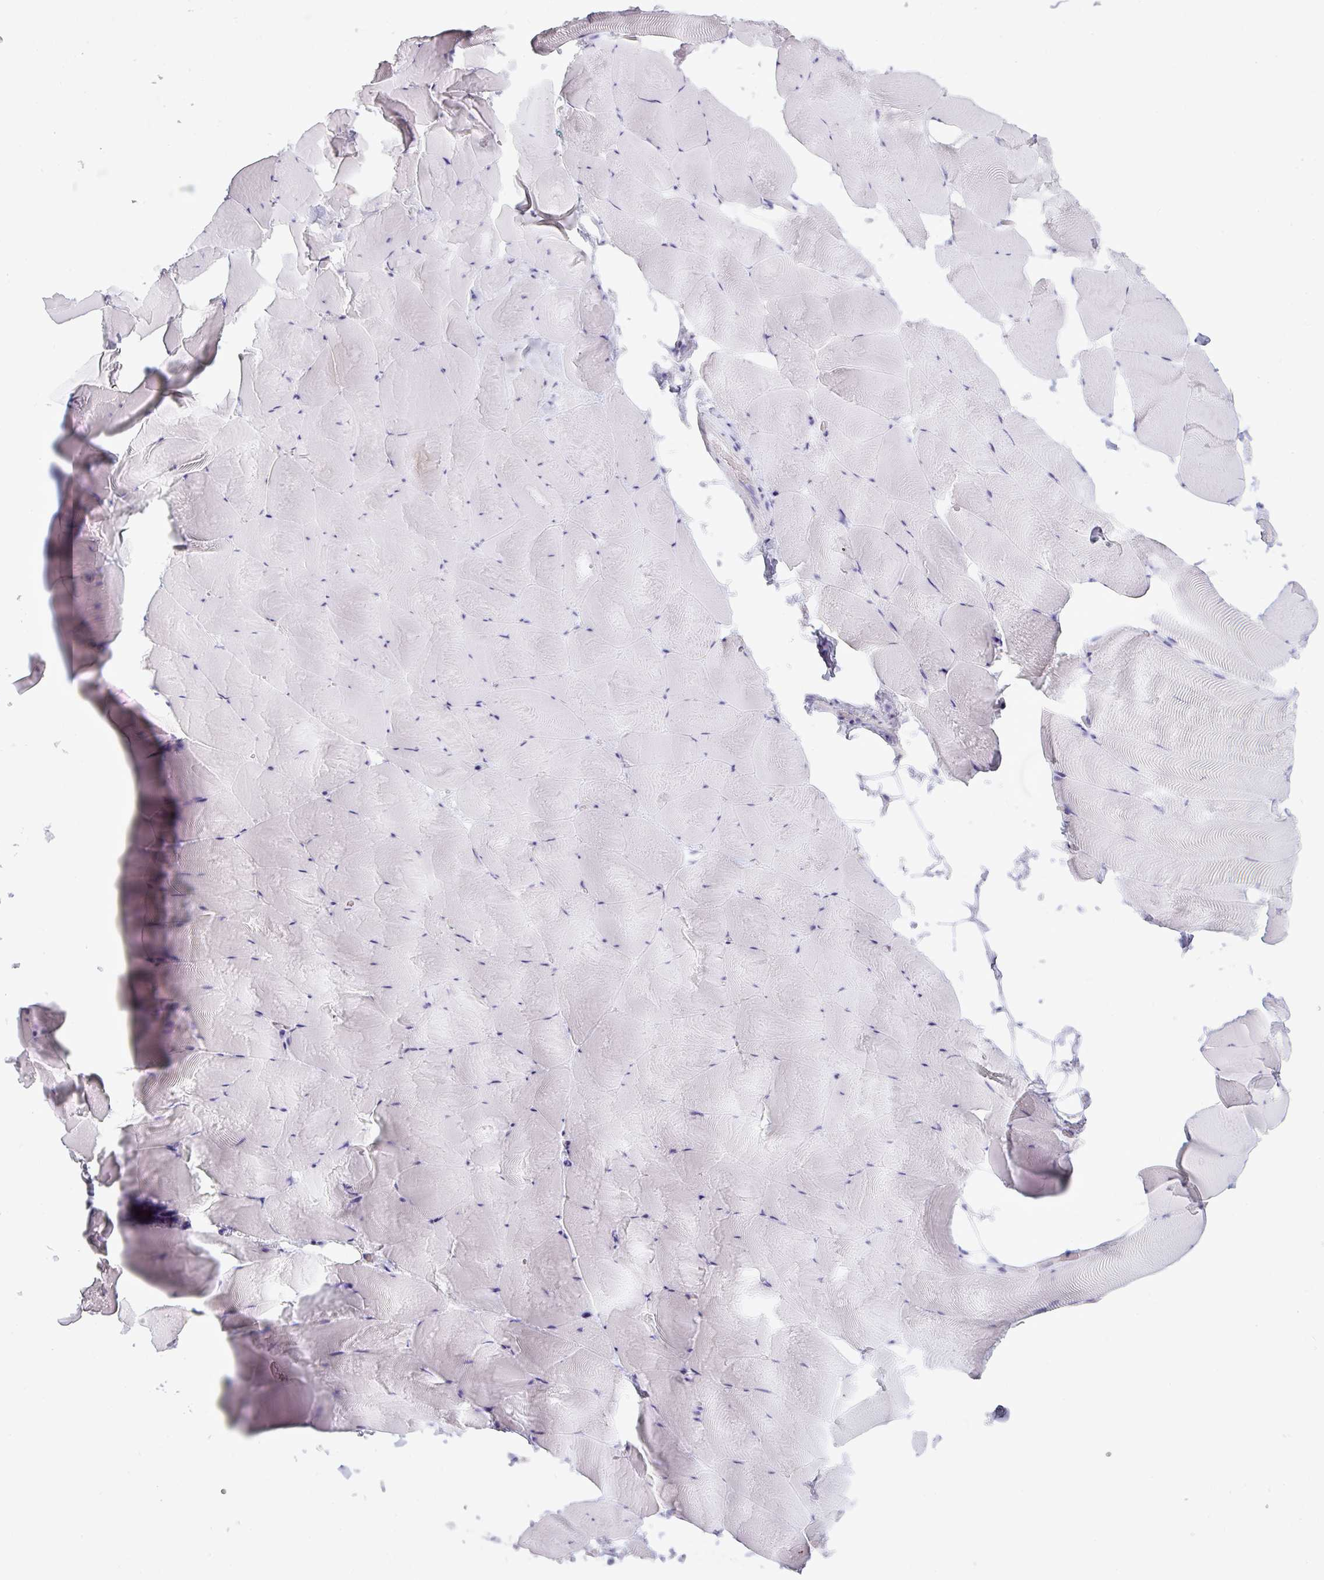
{"staining": {"intensity": "negative", "quantity": "none", "location": "none"}, "tissue": "skeletal muscle", "cell_type": "Myocytes", "image_type": "normal", "snomed": [{"axis": "morphology", "description": "Normal tissue, NOS"}, {"axis": "topography", "description": "Skeletal muscle"}], "caption": "The image demonstrates no significant staining in myocytes of skeletal muscle. (DAB IHC visualized using brightfield microscopy, high magnification).", "gene": "PGA3", "patient": {"sex": "female", "age": 64}}